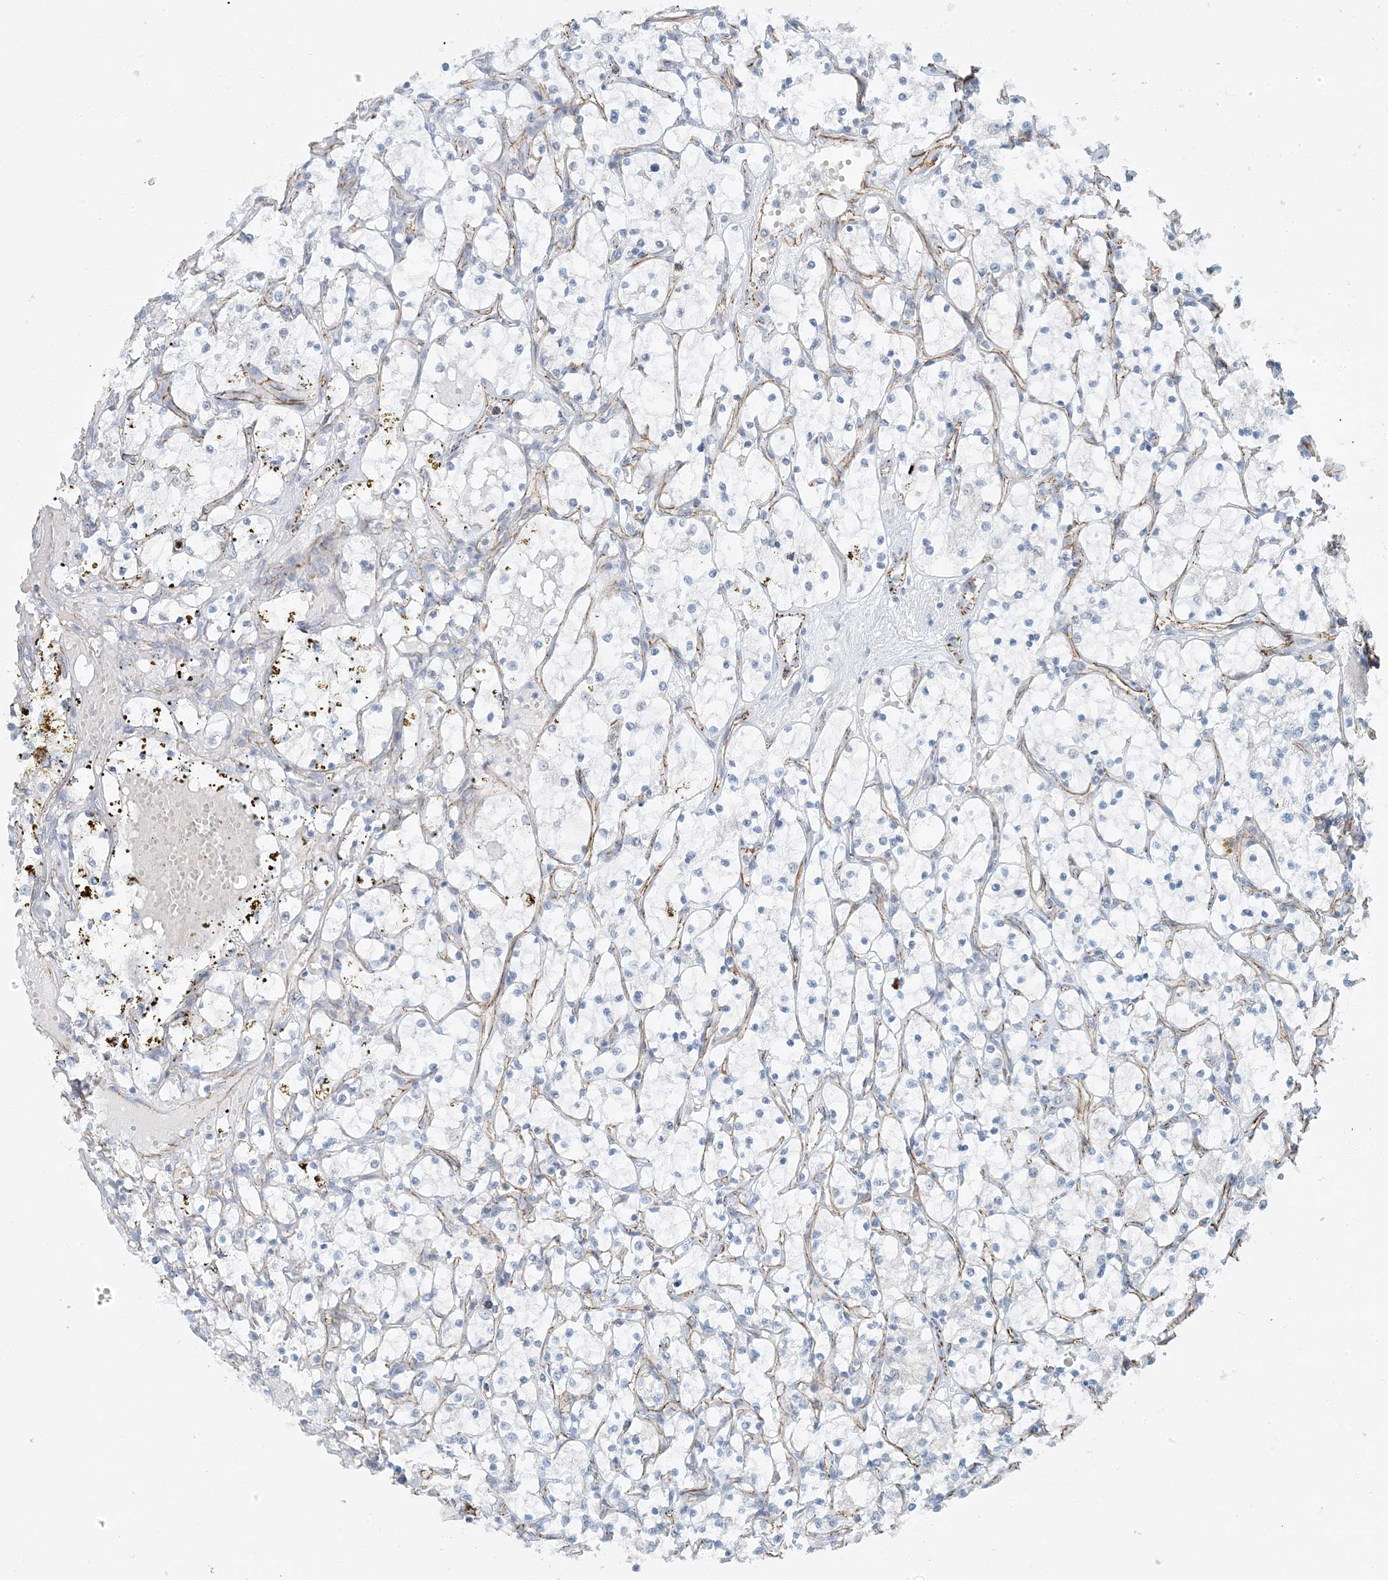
{"staining": {"intensity": "negative", "quantity": "none", "location": "none"}, "tissue": "renal cancer", "cell_type": "Tumor cells", "image_type": "cancer", "snomed": [{"axis": "morphology", "description": "Adenocarcinoma, NOS"}, {"axis": "topography", "description": "Kidney"}], "caption": "The photomicrograph reveals no significant positivity in tumor cells of renal adenocarcinoma.", "gene": "AK9", "patient": {"sex": "female", "age": 69}}